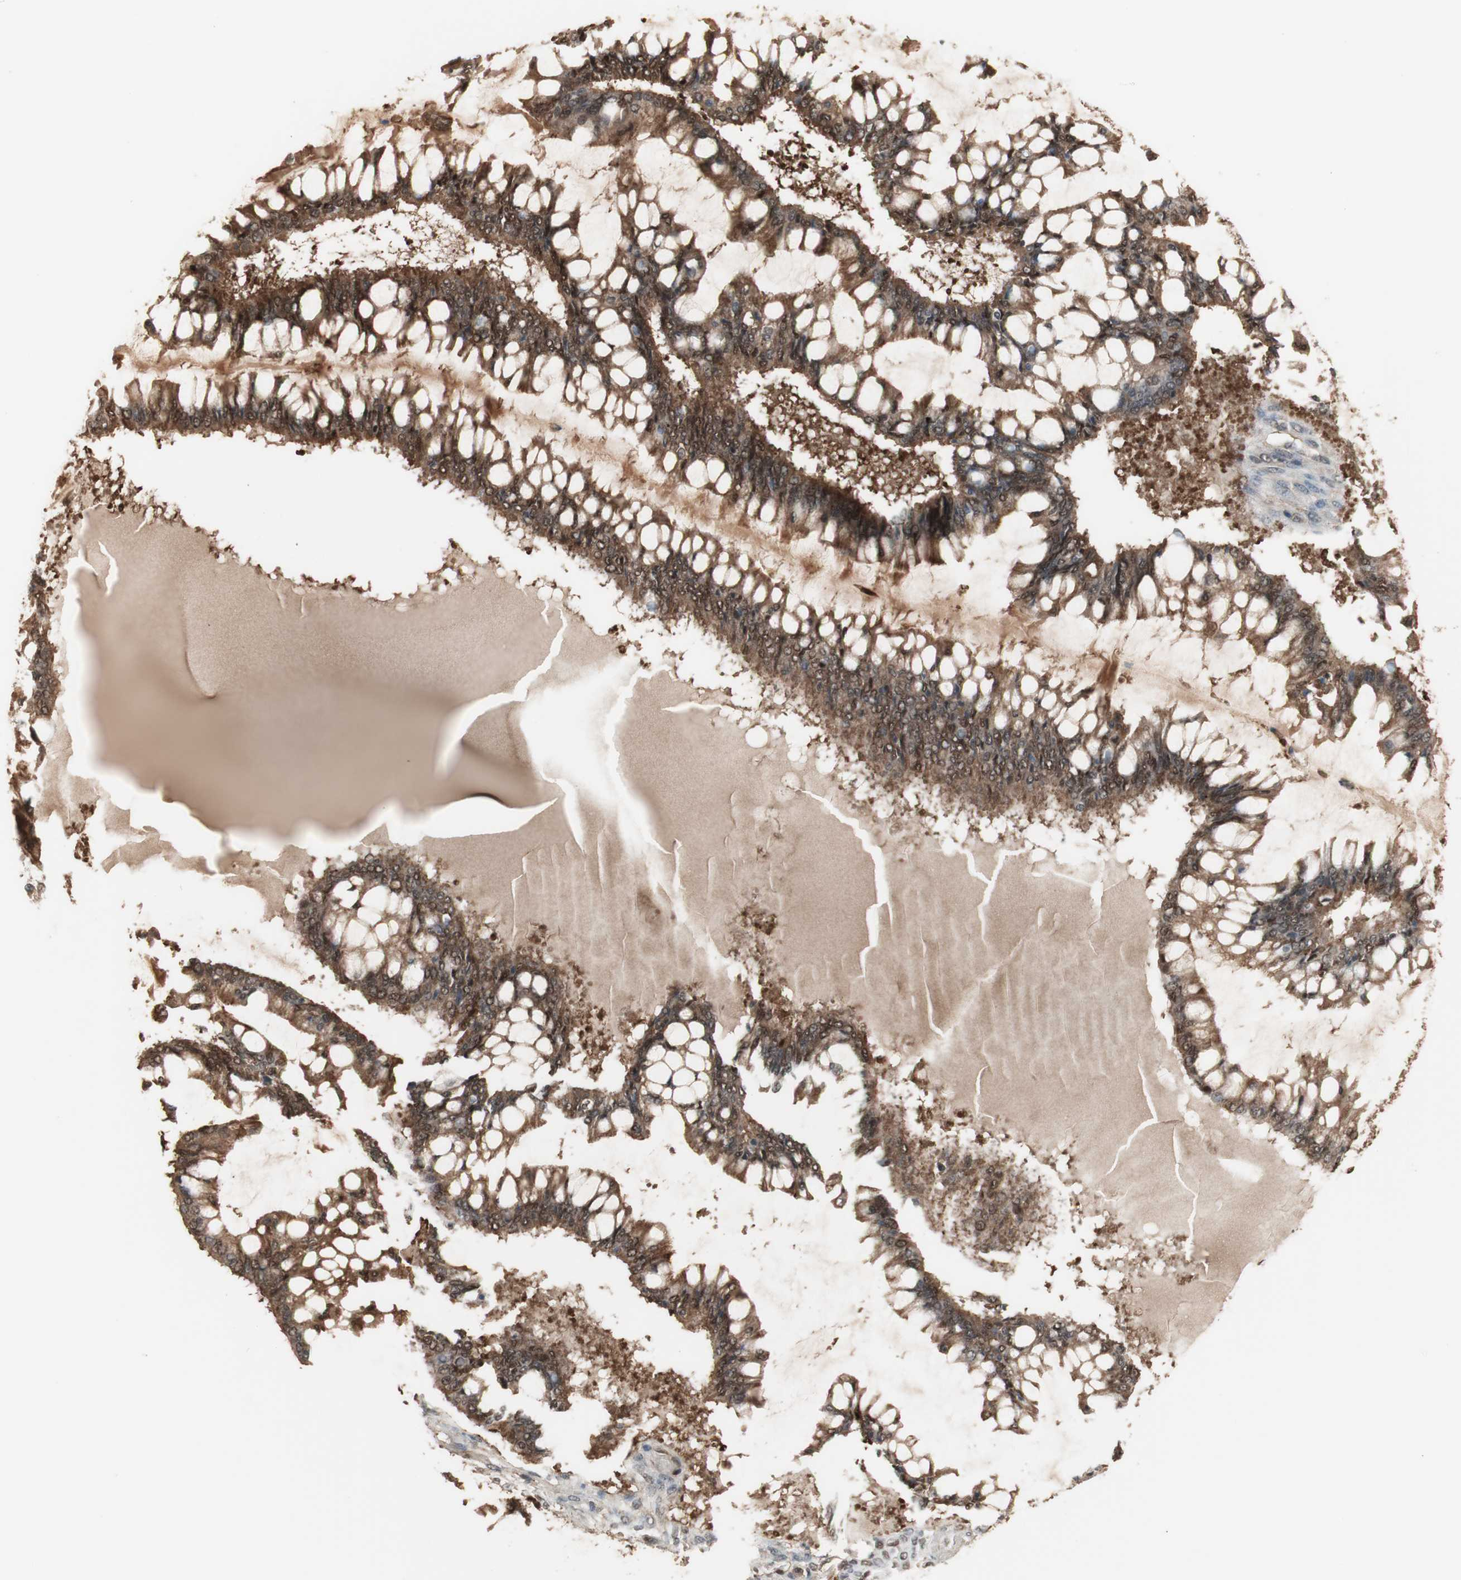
{"staining": {"intensity": "strong", "quantity": ">75%", "location": "cytoplasmic/membranous,nuclear"}, "tissue": "ovarian cancer", "cell_type": "Tumor cells", "image_type": "cancer", "snomed": [{"axis": "morphology", "description": "Cystadenocarcinoma, mucinous, NOS"}, {"axis": "topography", "description": "Ovary"}], "caption": "The photomicrograph exhibits immunohistochemical staining of ovarian cancer. There is strong cytoplasmic/membranous and nuclear expression is present in about >75% of tumor cells.", "gene": "YWHAB", "patient": {"sex": "female", "age": 73}}